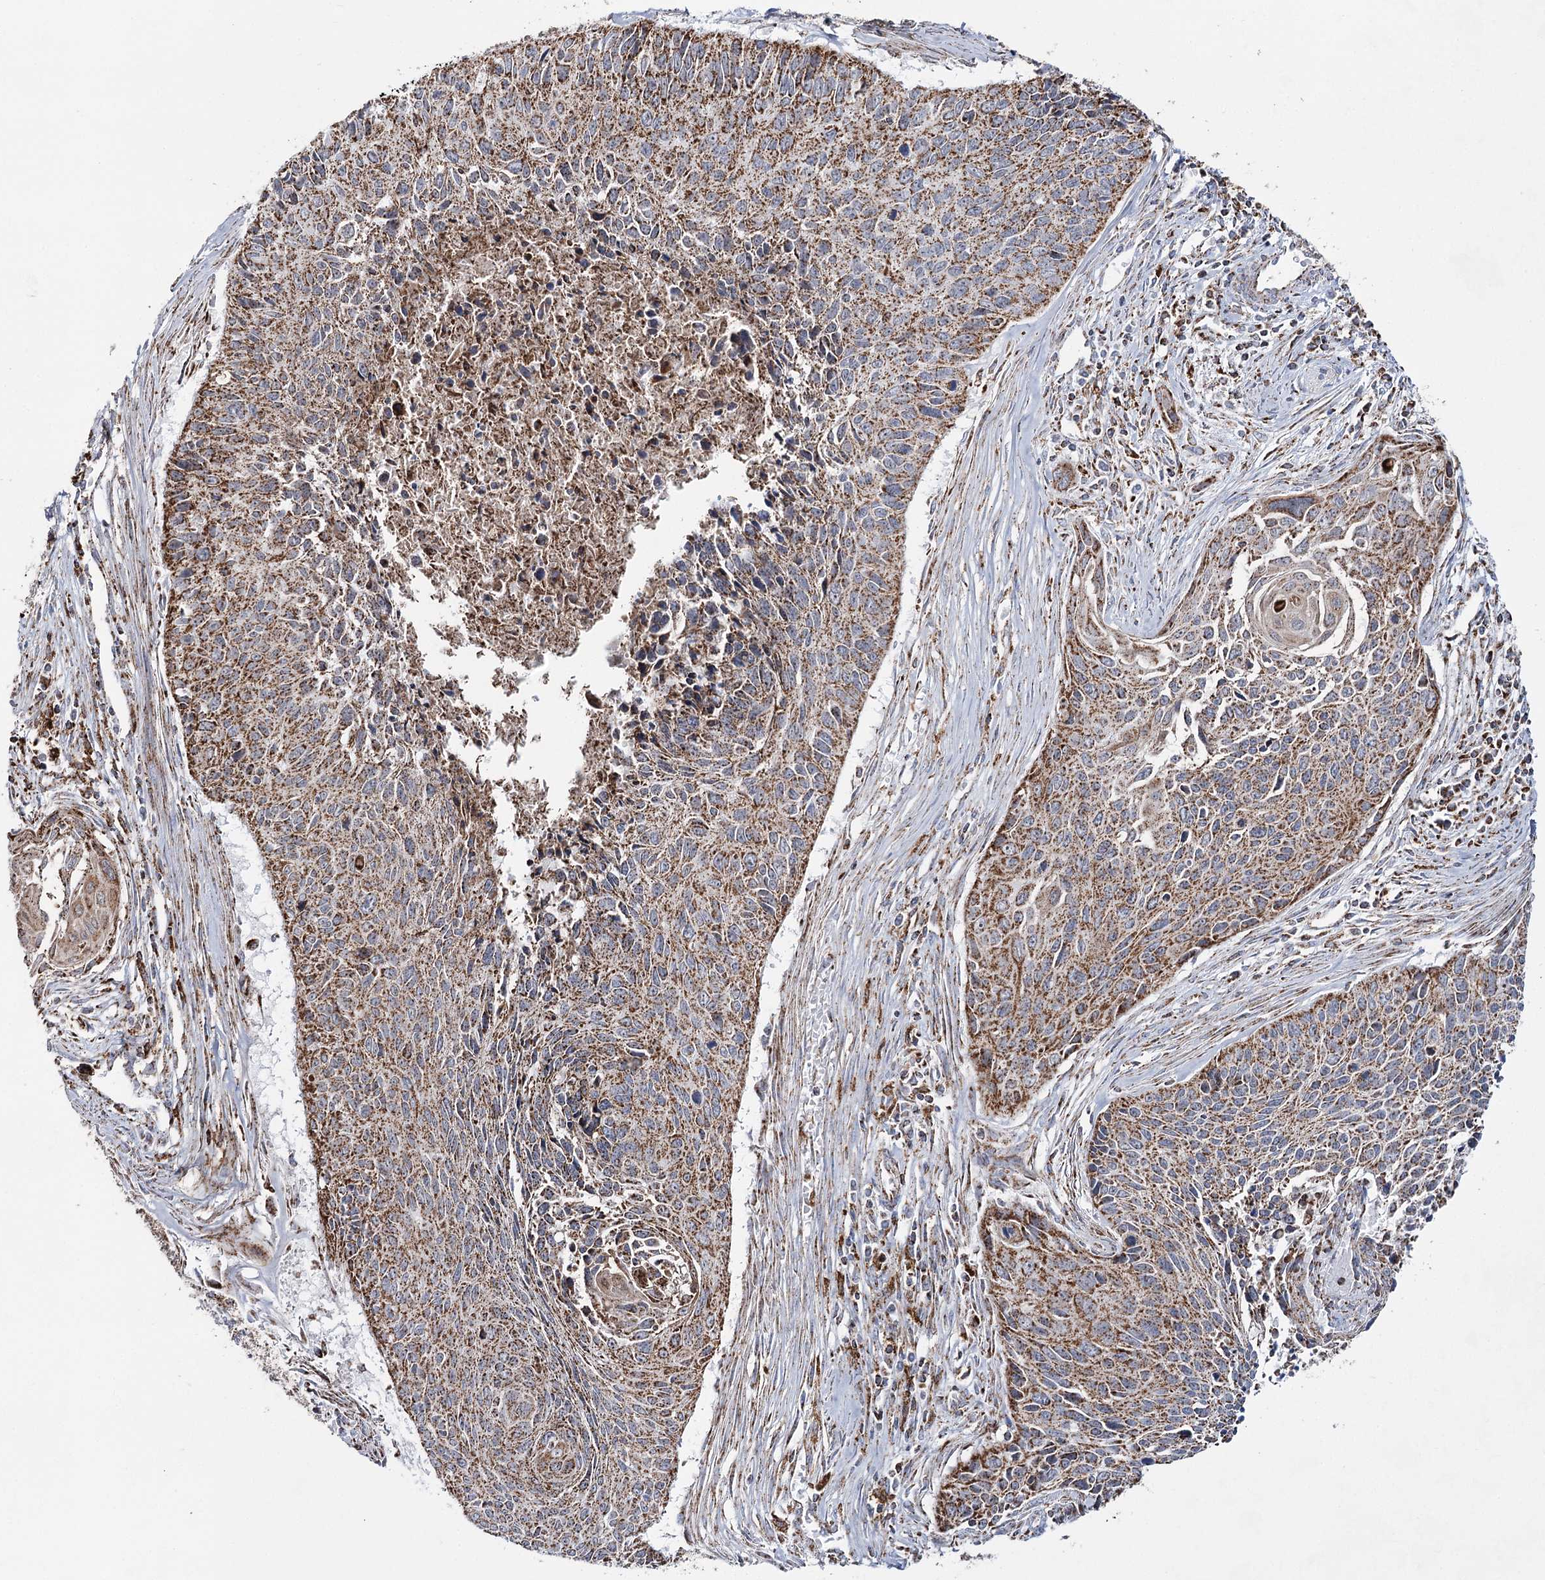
{"staining": {"intensity": "moderate", "quantity": ">75%", "location": "cytoplasmic/membranous"}, "tissue": "cervical cancer", "cell_type": "Tumor cells", "image_type": "cancer", "snomed": [{"axis": "morphology", "description": "Squamous cell carcinoma, NOS"}, {"axis": "topography", "description": "Cervix"}], "caption": "Cervical squamous cell carcinoma stained with IHC displays moderate cytoplasmic/membranous positivity in about >75% of tumor cells. (DAB IHC, brown staining for protein, blue staining for nuclei).", "gene": "CWF19L1", "patient": {"sex": "female", "age": 55}}